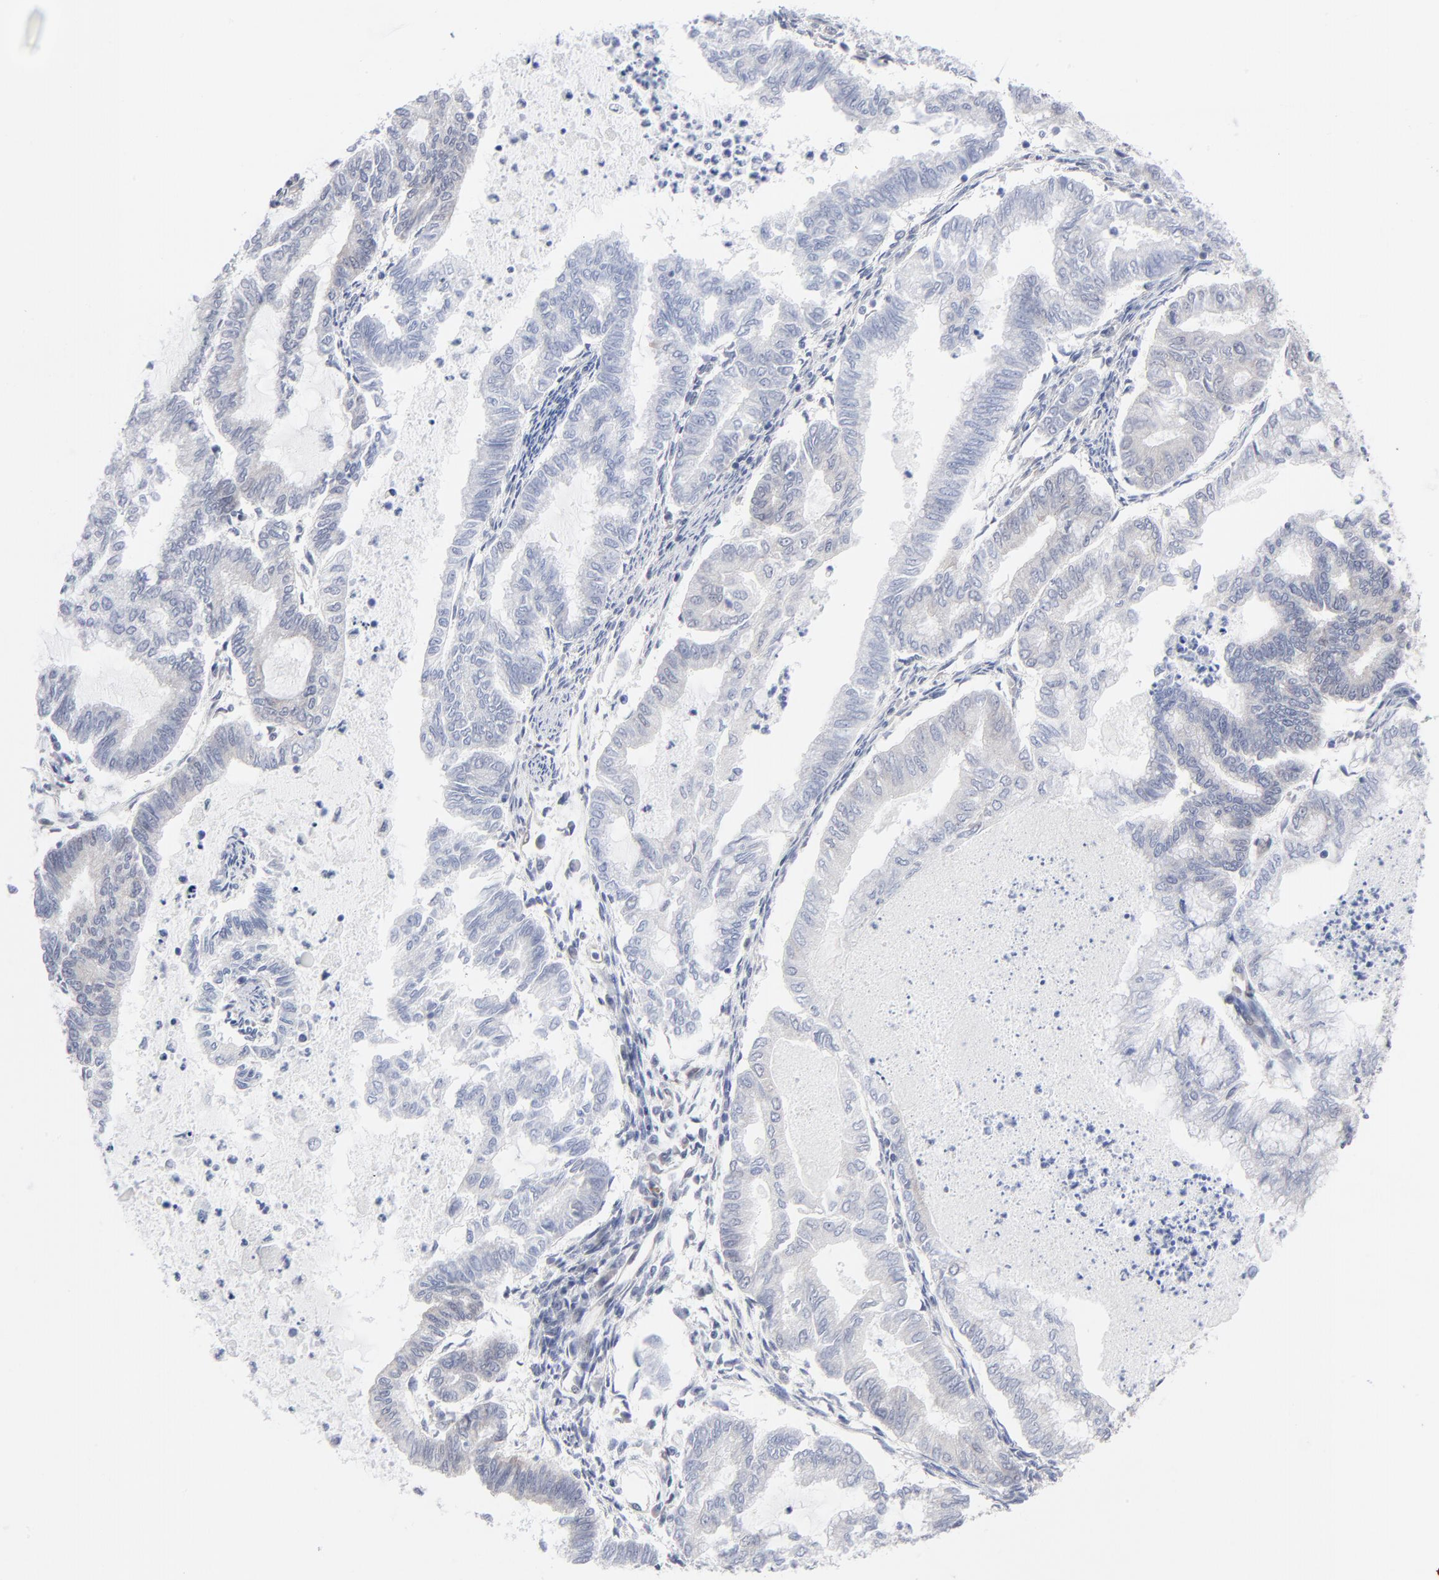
{"staining": {"intensity": "negative", "quantity": "none", "location": "none"}, "tissue": "endometrial cancer", "cell_type": "Tumor cells", "image_type": "cancer", "snomed": [{"axis": "morphology", "description": "Adenocarcinoma, NOS"}, {"axis": "topography", "description": "Endometrium"}], "caption": "Immunohistochemical staining of endometrial cancer shows no significant positivity in tumor cells. (DAB immunohistochemistry, high magnification).", "gene": "RPS6KB1", "patient": {"sex": "female", "age": 79}}